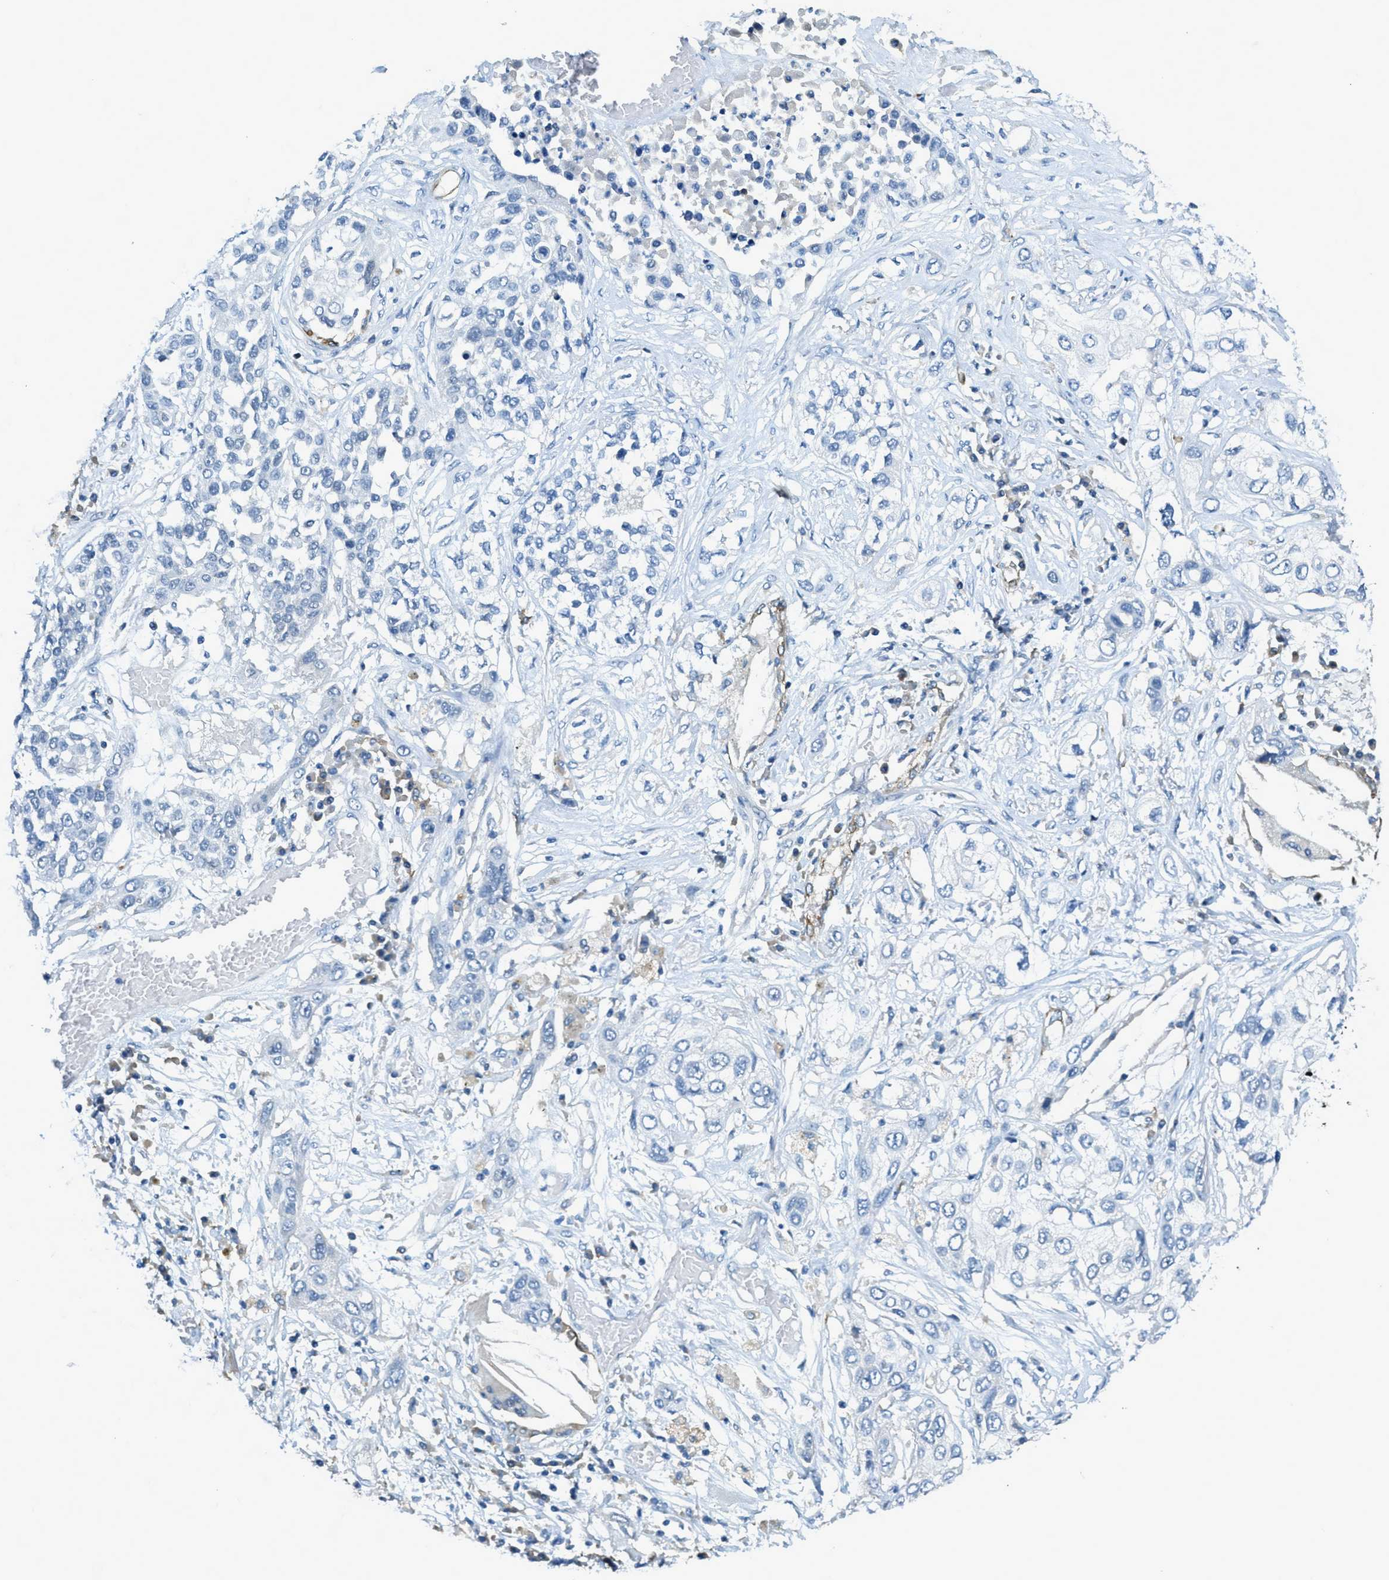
{"staining": {"intensity": "negative", "quantity": "none", "location": "none"}, "tissue": "lung cancer", "cell_type": "Tumor cells", "image_type": "cancer", "snomed": [{"axis": "morphology", "description": "Squamous cell carcinoma, NOS"}, {"axis": "topography", "description": "Lung"}], "caption": "This is an IHC histopathology image of lung cancer. There is no staining in tumor cells.", "gene": "KLHL8", "patient": {"sex": "male", "age": 71}}